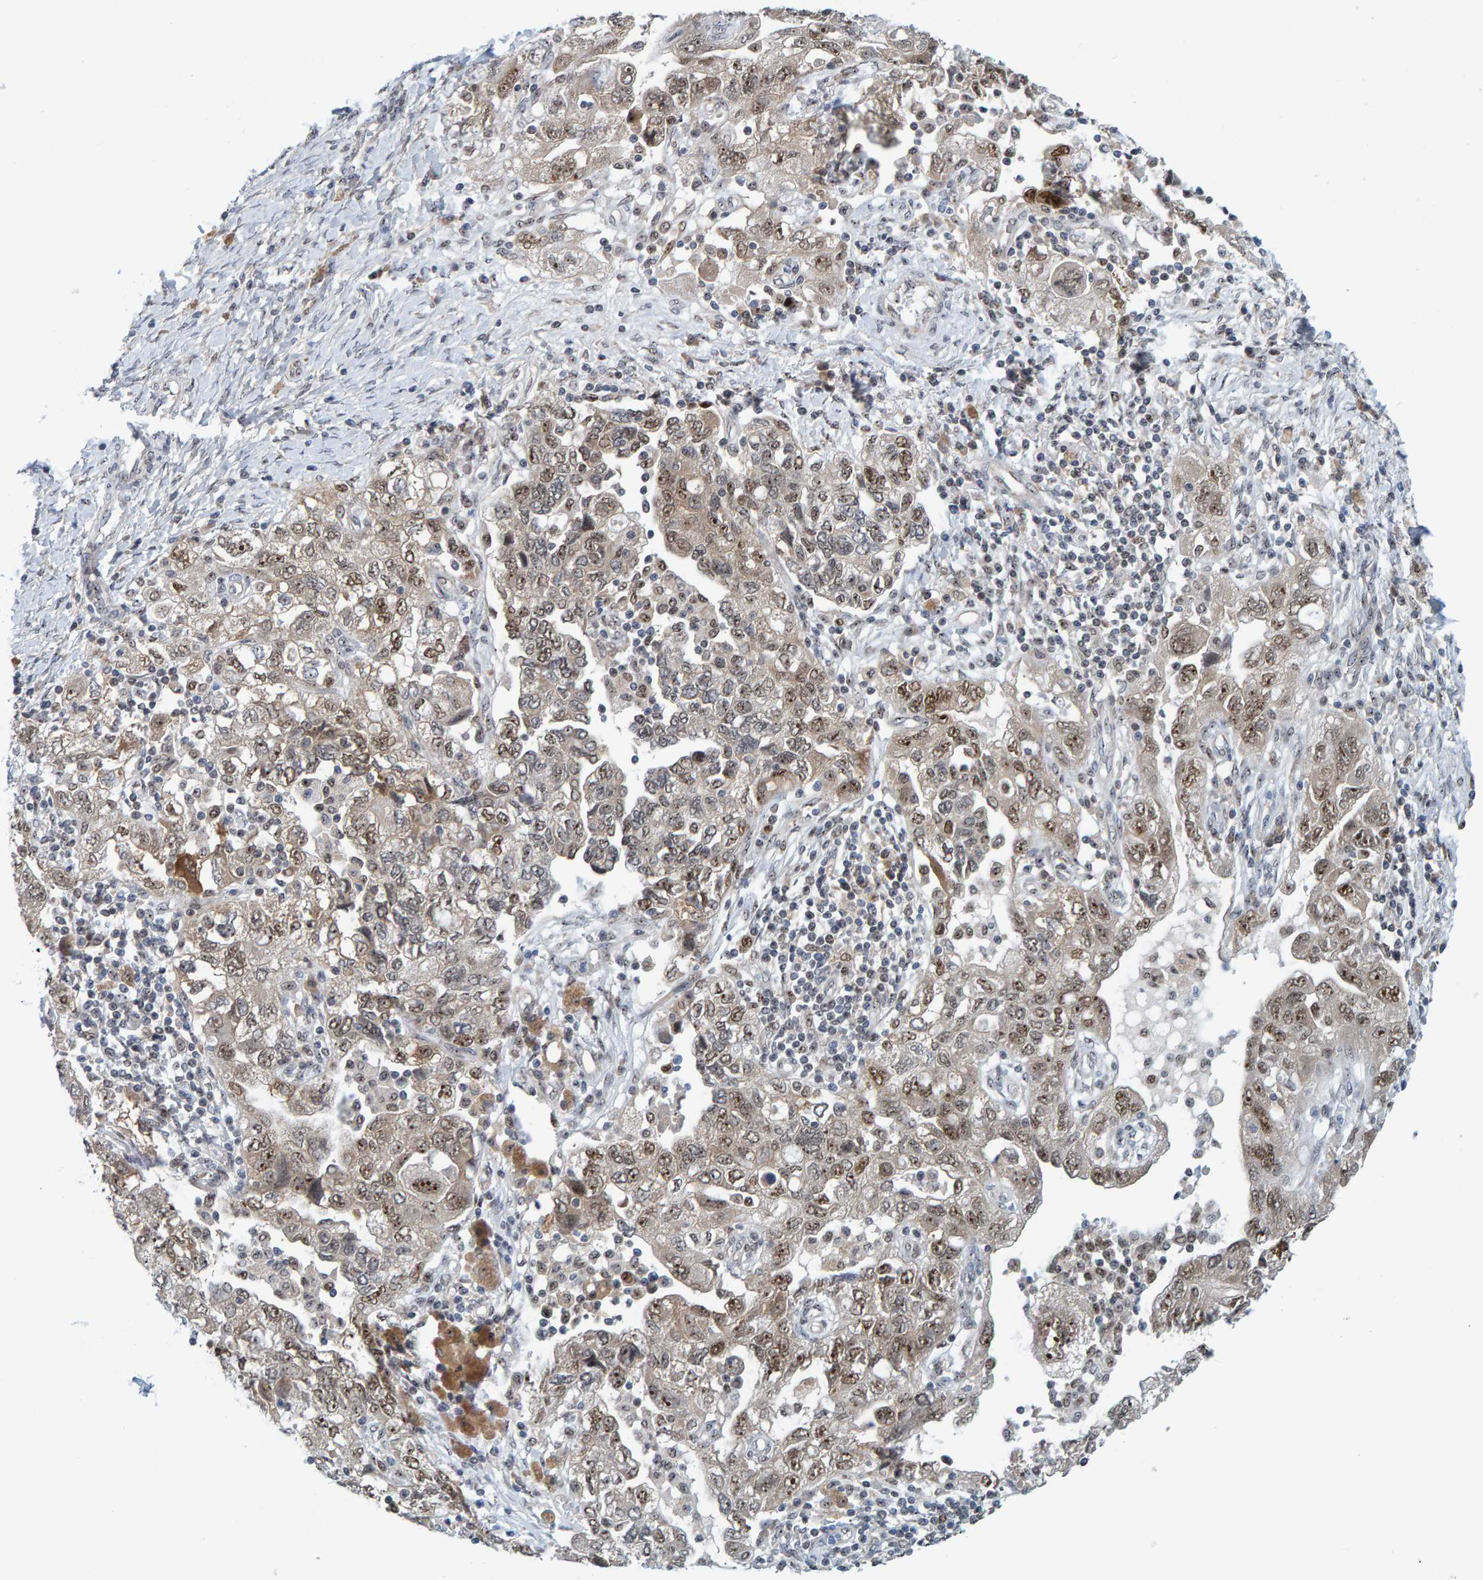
{"staining": {"intensity": "moderate", "quantity": ">75%", "location": "cytoplasmic/membranous,nuclear"}, "tissue": "ovarian cancer", "cell_type": "Tumor cells", "image_type": "cancer", "snomed": [{"axis": "morphology", "description": "Carcinoma, NOS"}, {"axis": "morphology", "description": "Cystadenocarcinoma, serous, NOS"}, {"axis": "topography", "description": "Ovary"}], "caption": "Protein expression analysis of carcinoma (ovarian) displays moderate cytoplasmic/membranous and nuclear positivity in approximately >75% of tumor cells. The staining was performed using DAB (3,3'-diaminobenzidine) to visualize the protein expression in brown, while the nuclei were stained in blue with hematoxylin (Magnification: 20x).", "gene": "POLR1E", "patient": {"sex": "female", "age": 69}}